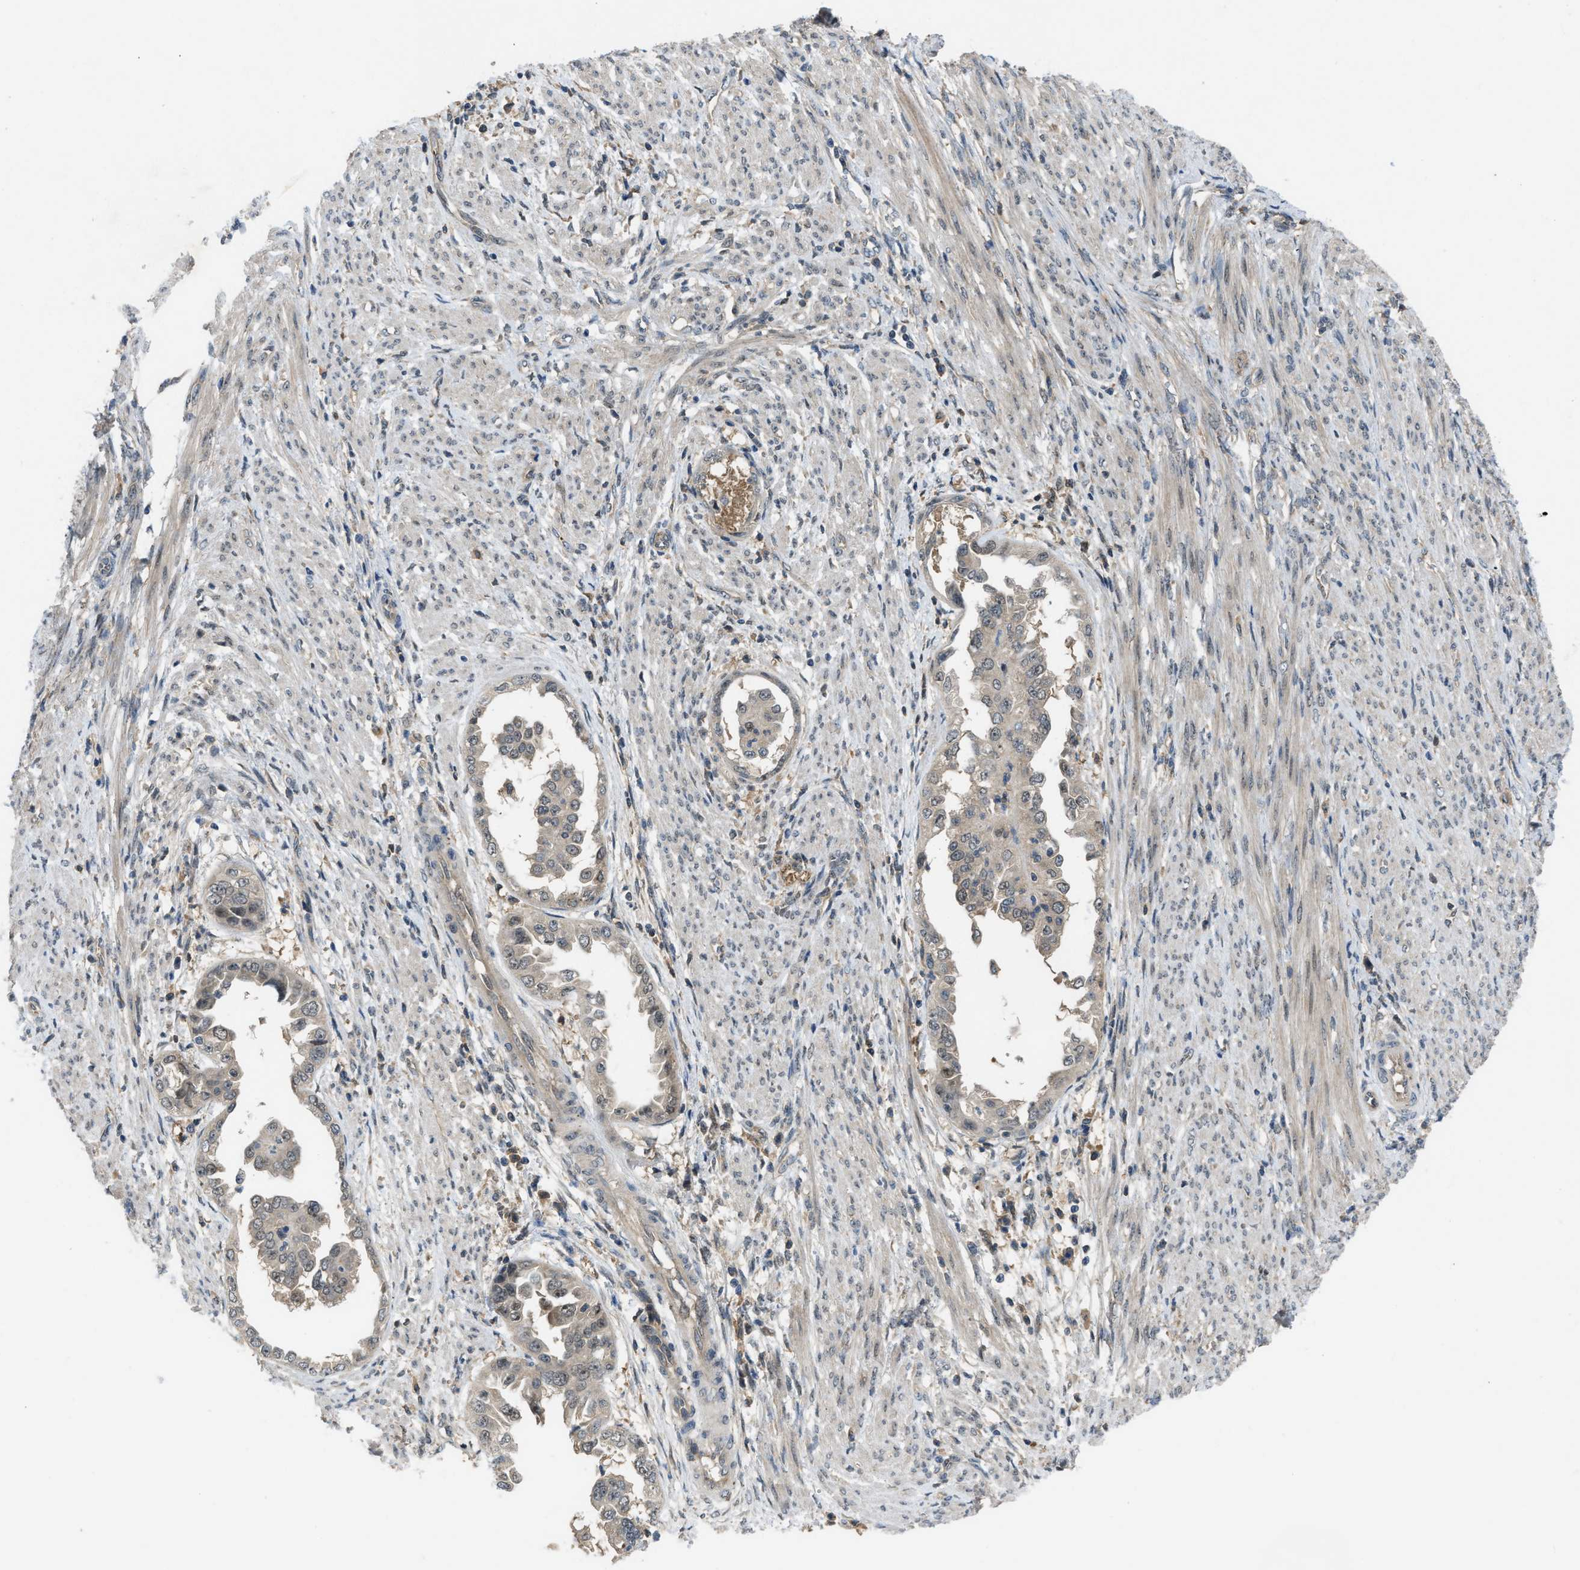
{"staining": {"intensity": "negative", "quantity": "none", "location": "none"}, "tissue": "endometrial cancer", "cell_type": "Tumor cells", "image_type": "cancer", "snomed": [{"axis": "morphology", "description": "Adenocarcinoma, NOS"}, {"axis": "topography", "description": "Endometrium"}], "caption": "Endometrial cancer was stained to show a protein in brown. There is no significant expression in tumor cells. (Stains: DAB immunohistochemistry (IHC) with hematoxylin counter stain, Microscopy: brightfield microscopy at high magnification).", "gene": "ZNF251", "patient": {"sex": "female", "age": 85}}